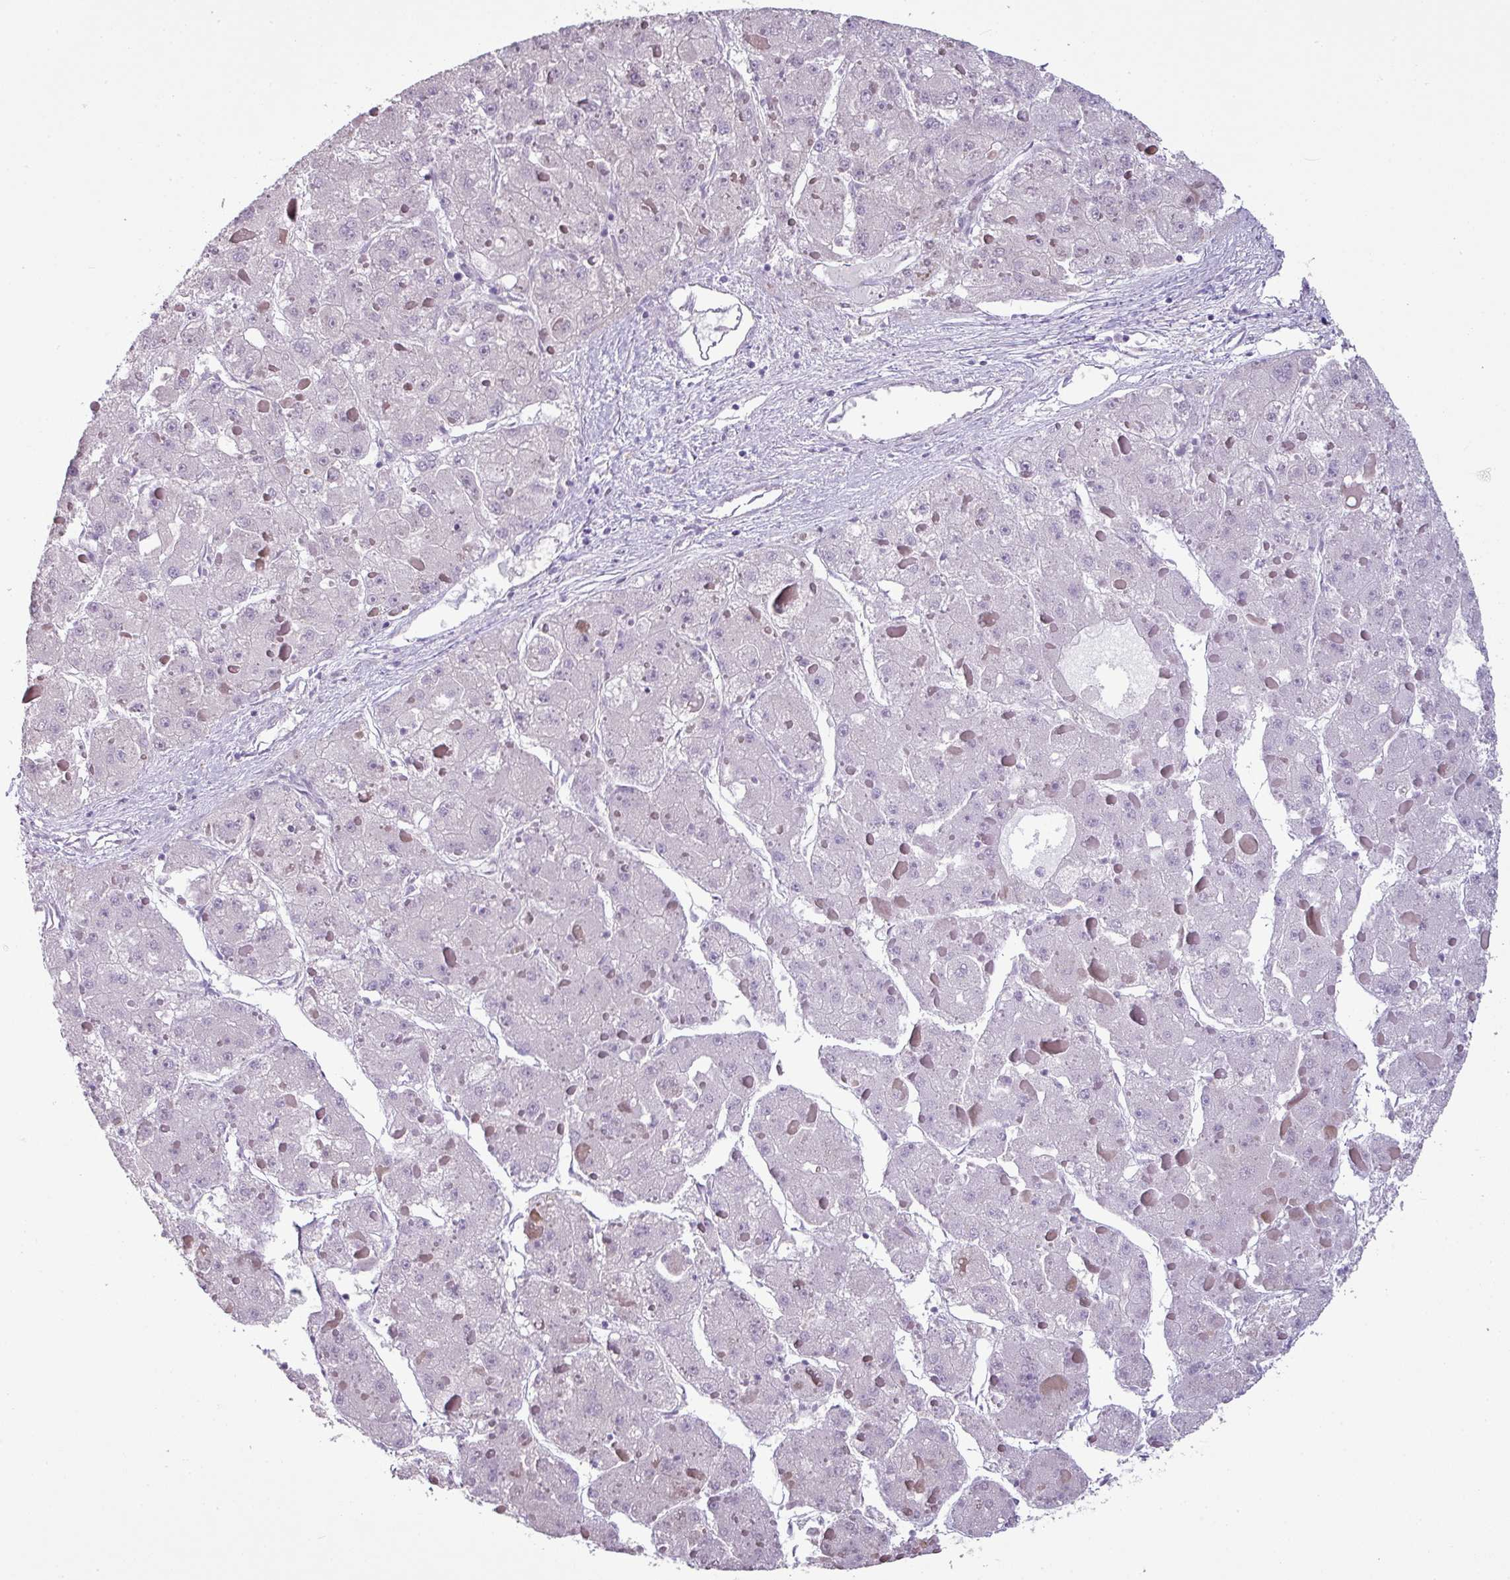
{"staining": {"intensity": "negative", "quantity": "none", "location": "none"}, "tissue": "liver cancer", "cell_type": "Tumor cells", "image_type": "cancer", "snomed": [{"axis": "morphology", "description": "Carcinoma, Hepatocellular, NOS"}, {"axis": "topography", "description": "Liver"}], "caption": "An image of human hepatocellular carcinoma (liver) is negative for staining in tumor cells.", "gene": "TTLL12", "patient": {"sex": "female", "age": 73}}